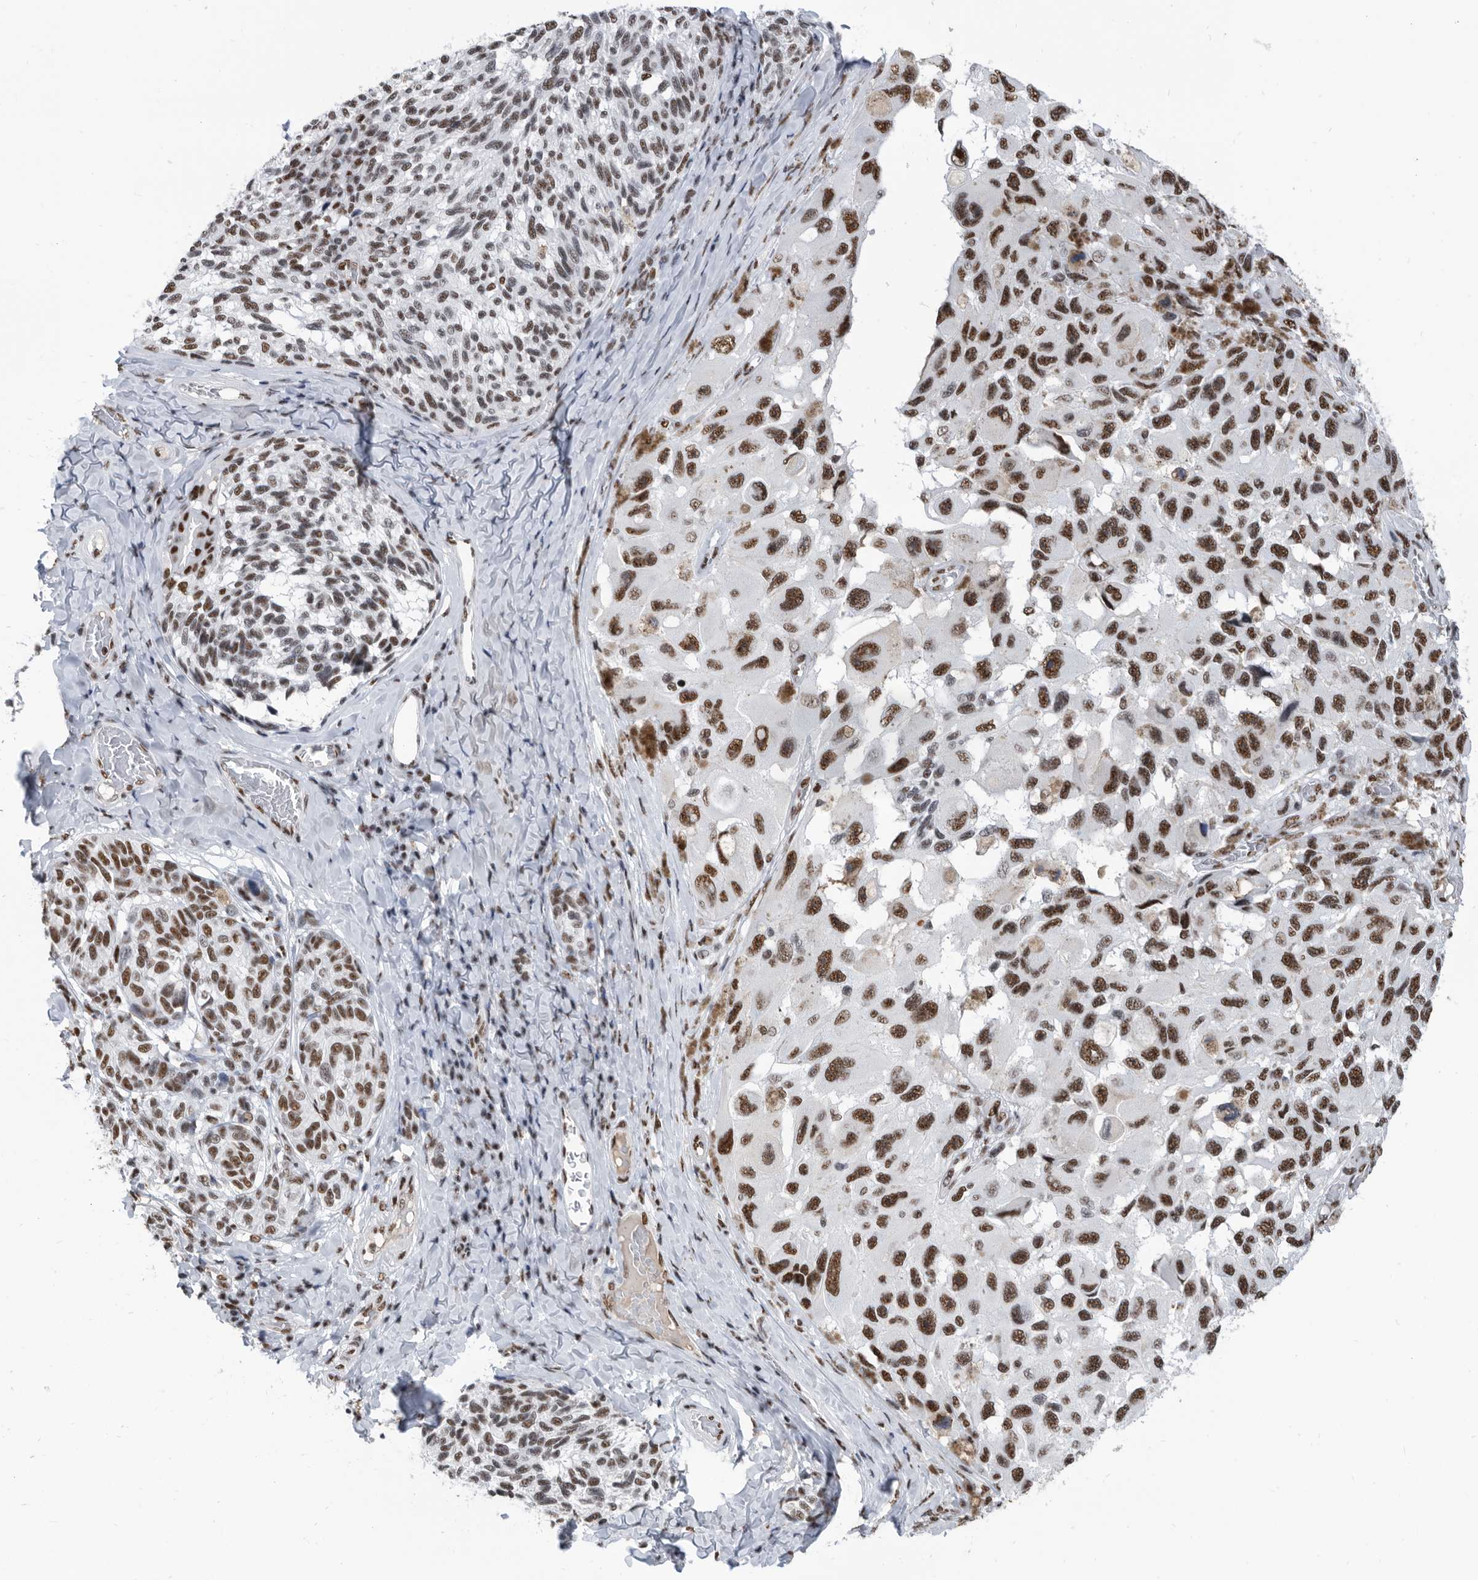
{"staining": {"intensity": "strong", "quantity": ">75%", "location": "nuclear"}, "tissue": "melanoma", "cell_type": "Tumor cells", "image_type": "cancer", "snomed": [{"axis": "morphology", "description": "Malignant melanoma, NOS"}, {"axis": "topography", "description": "Skin"}], "caption": "Tumor cells display strong nuclear staining in about >75% of cells in melanoma.", "gene": "SF3A1", "patient": {"sex": "female", "age": 73}}